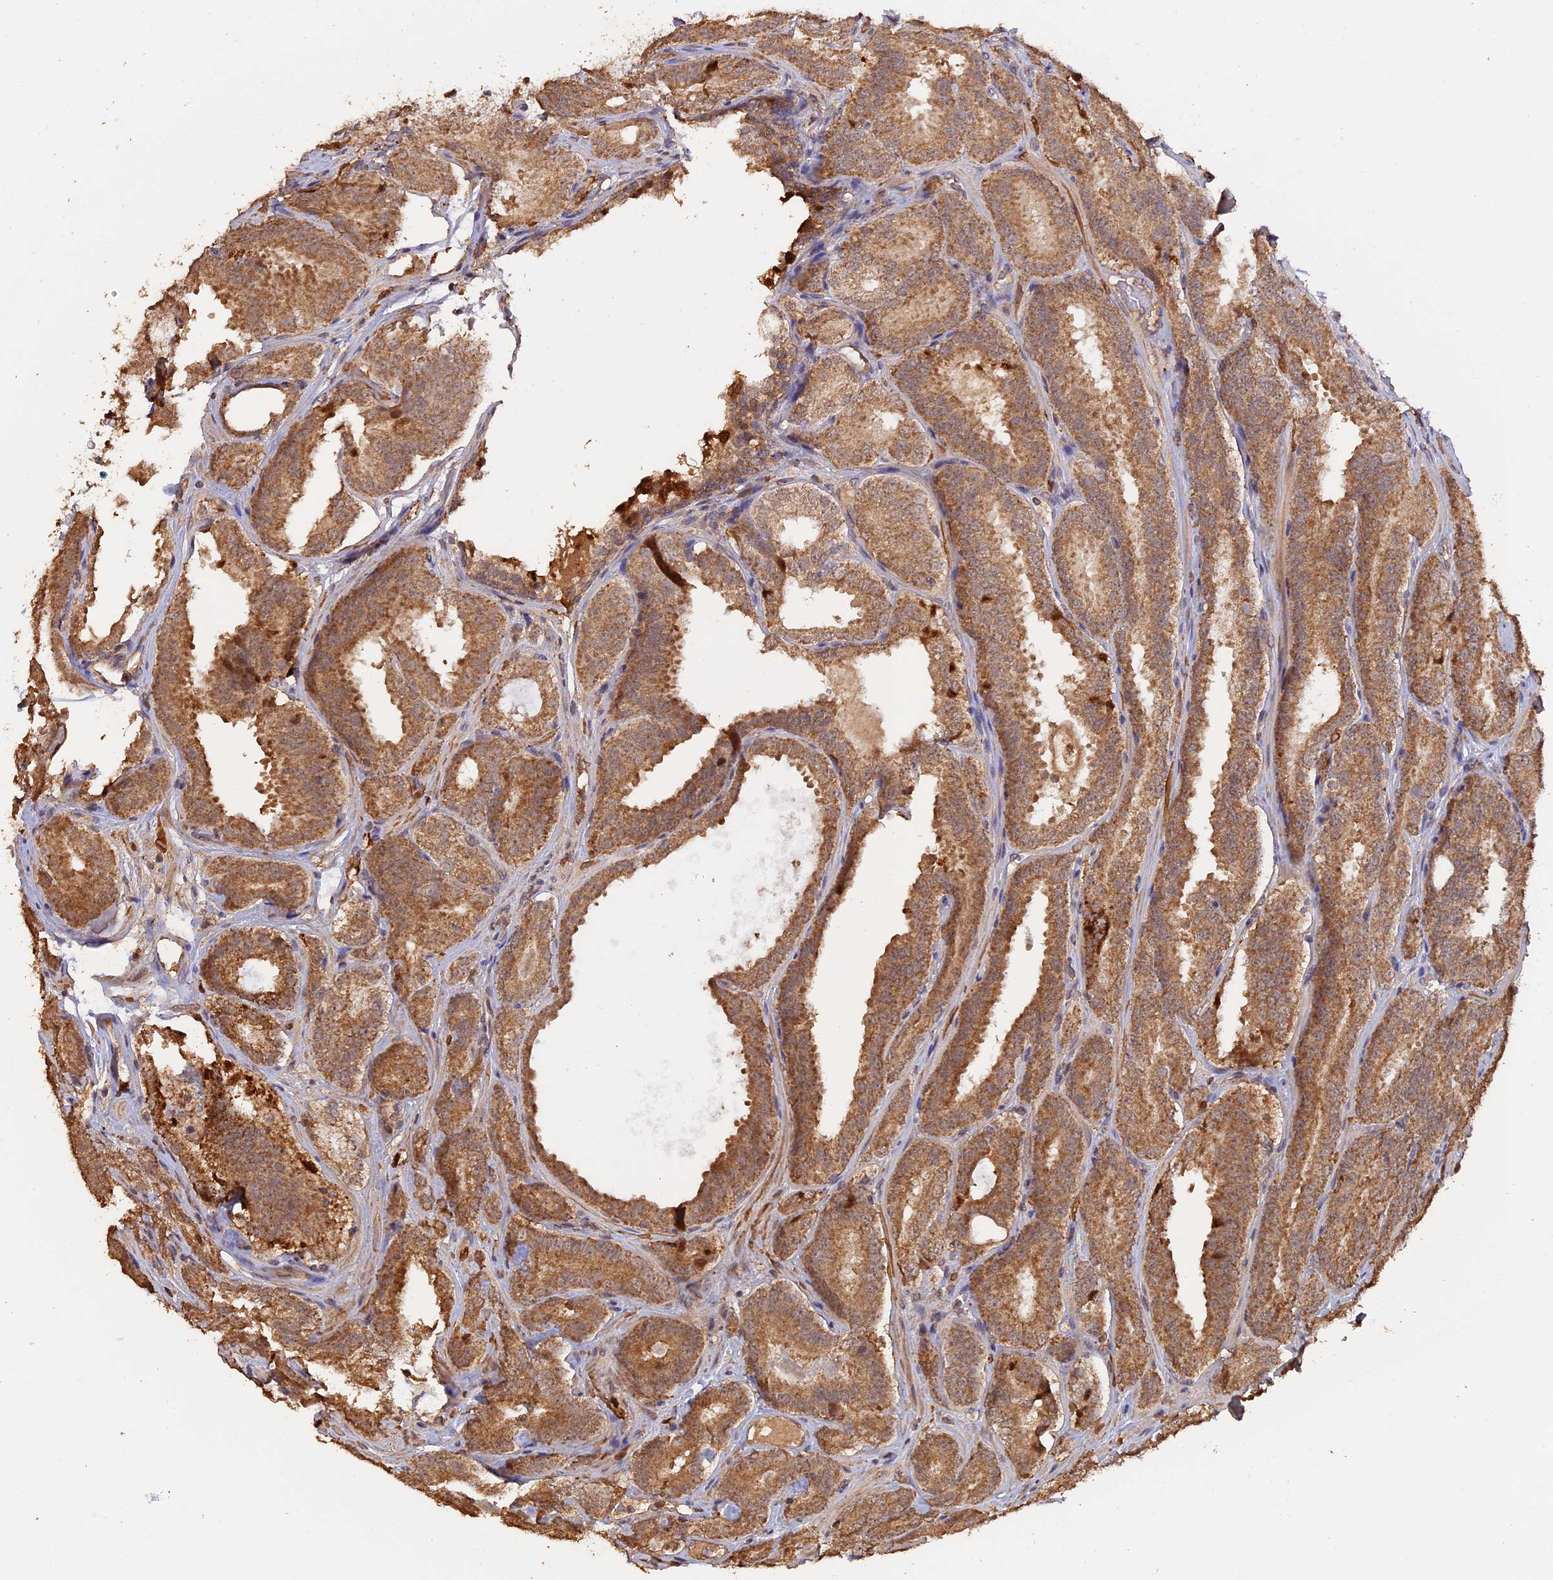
{"staining": {"intensity": "moderate", "quantity": ">75%", "location": "cytoplasmic/membranous"}, "tissue": "prostate cancer", "cell_type": "Tumor cells", "image_type": "cancer", "snomed": [{"axis": "morphology", "description": "Adenocarcinoma, High grade"}, {"axis": "topography", "description": "Prostate"}], "caption": "IHC staining of prostate high-grade adenocarcinoma, which shows medium levels of moderate cytoplasmic/membranous staining in about >75% of tumor cells indicating moderate cytoplasmic/membranous protein positivity. The staining was performed using DAB (brown) for protein detection and nuclei were counterstained in hematoxylin (blue).", "gene": "FAM210B", "patient": {"sex": "male", "age": 63}}